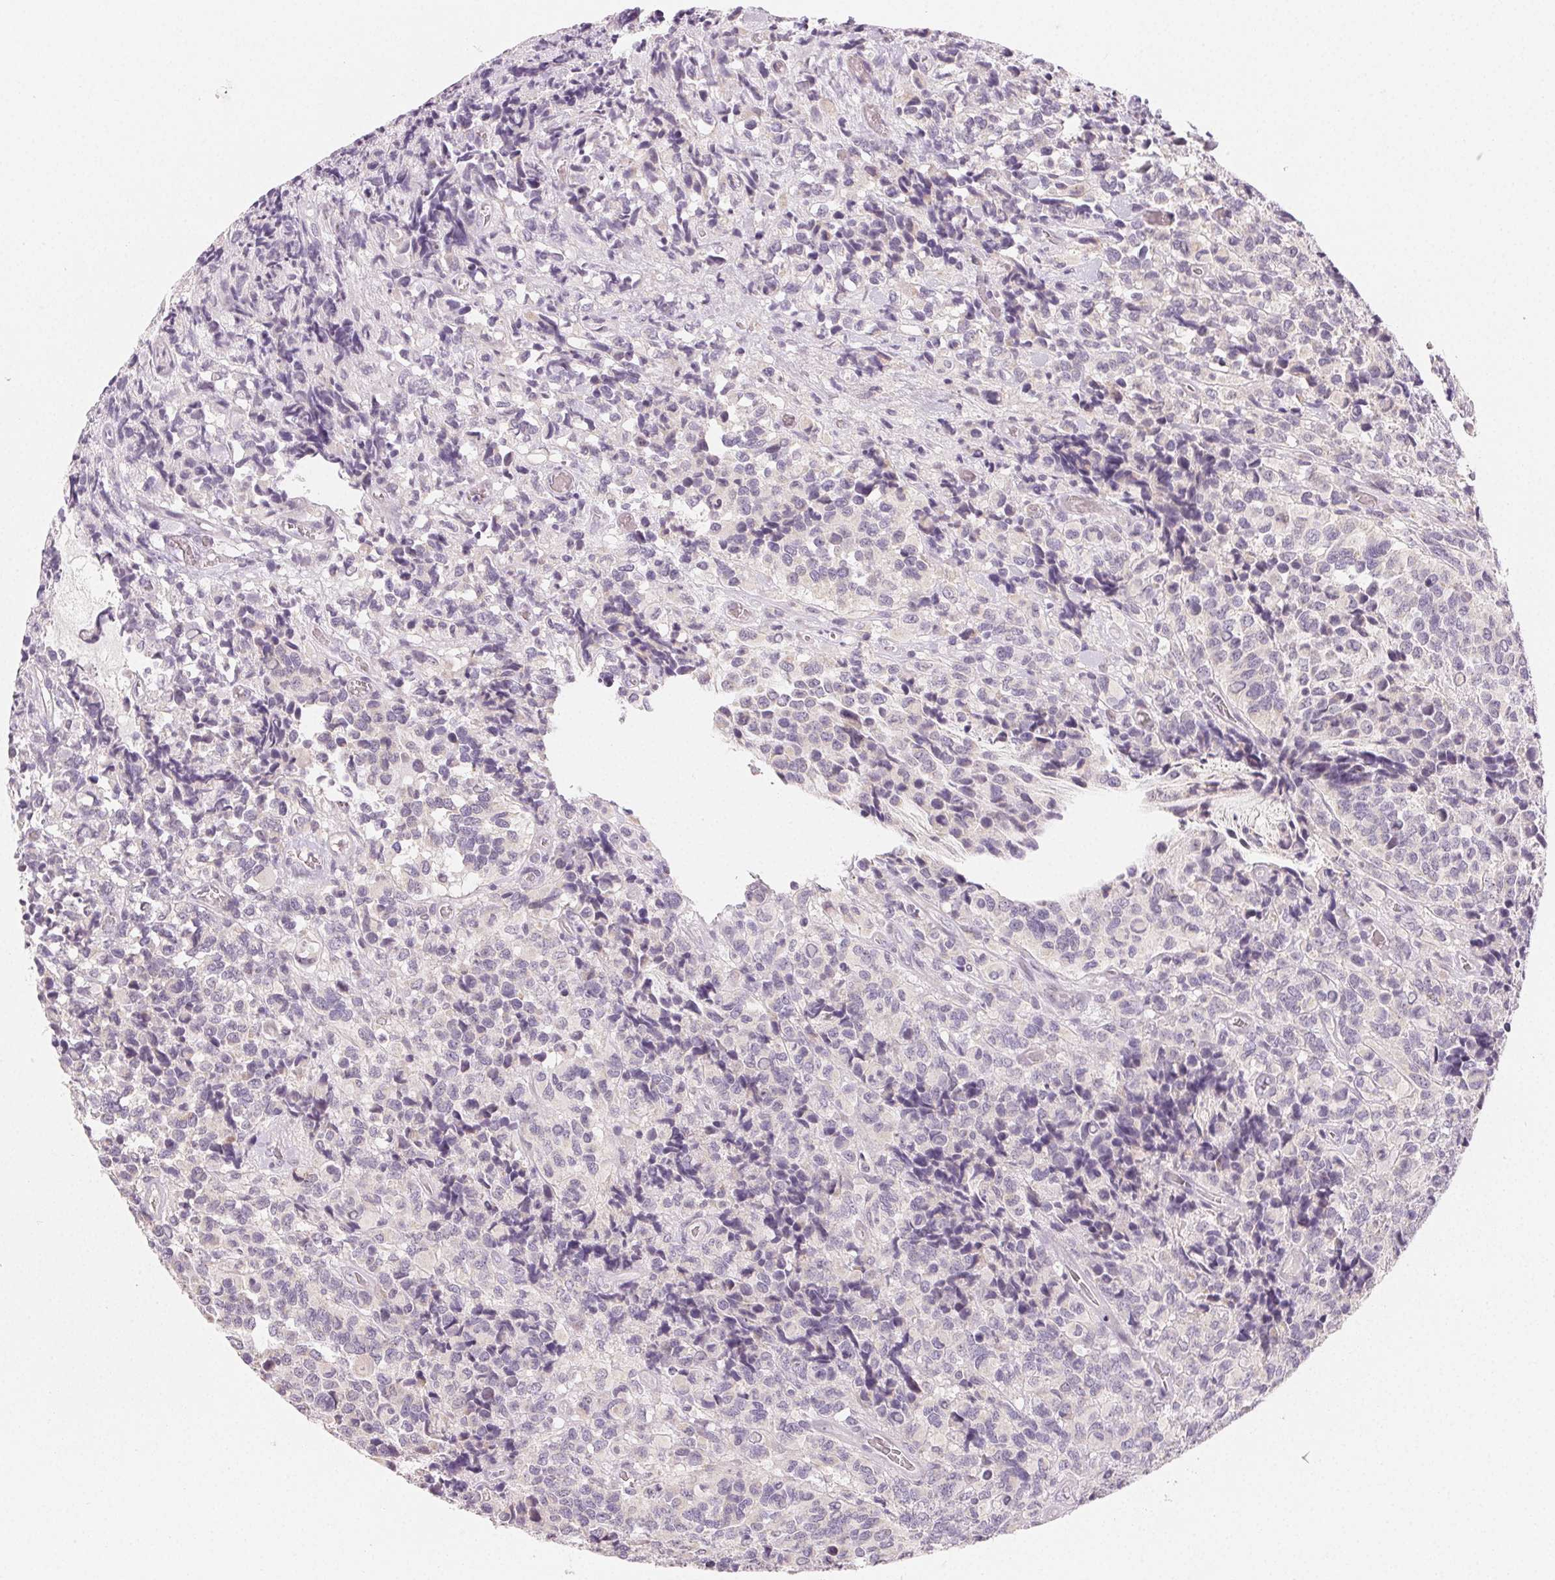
{"staining": {"intensity": "negative", "quantity": "none", "location": "none"}, "tissue": "glioma", "cell_type": "Tumor cells", "image_type": "cancer", "snomed": [{"axis": "morphology", "description": "Glioma, malignant, High grade"}, {"axis": "topography", "description": "Brain"}], "caption": "Image shows no protein staining in tumor cells of high-grade glioma (malignant) tissue.", "gene": "MYBL1", "patient": {"sex": "male", "age": 39}}